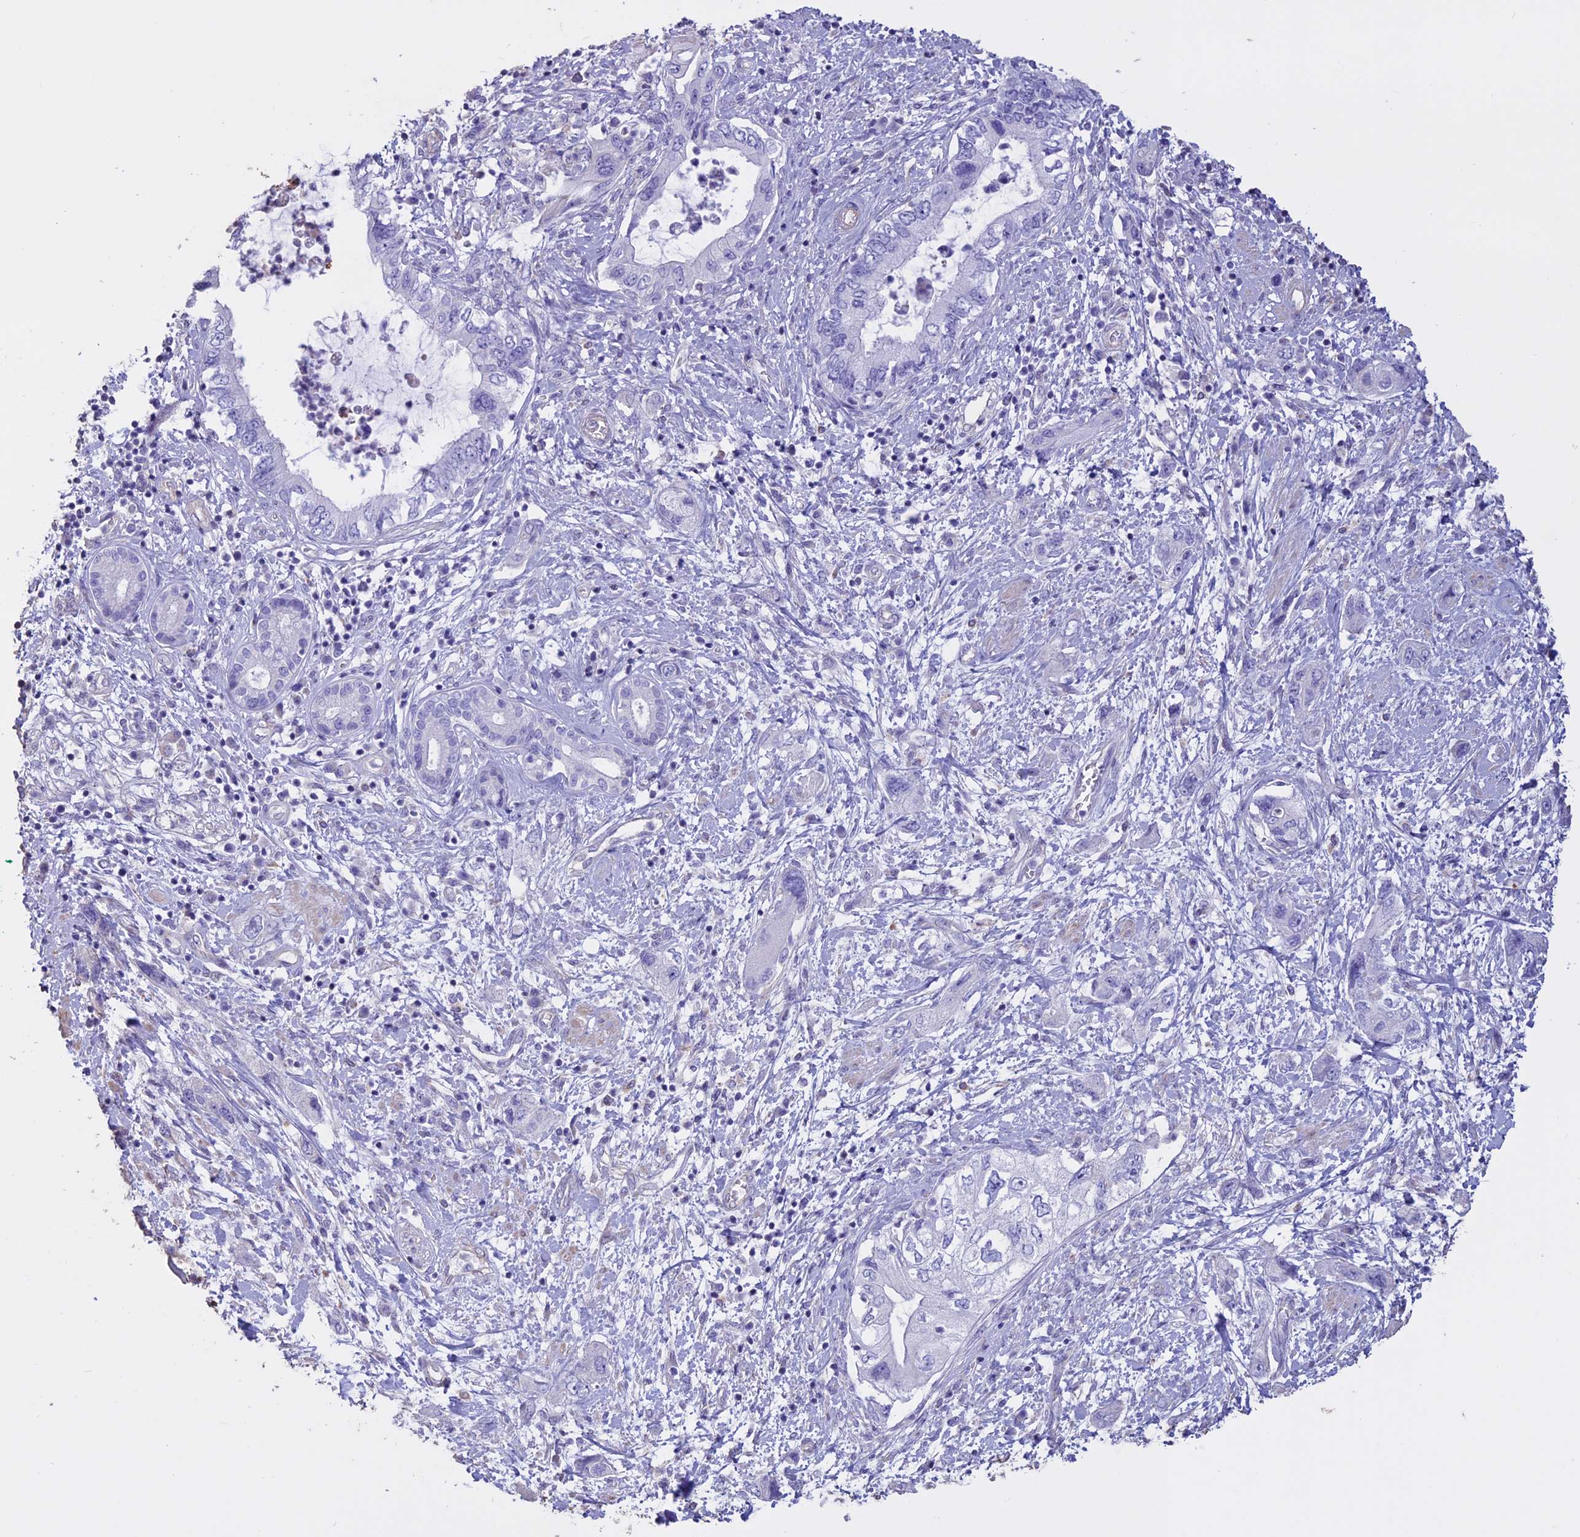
{"staining": {"intensity": "negative", "quantity": "none", "location": "none"}, "tissue": "pancreatic cancer", "cell_type": "Tumor cells", "image_type": "cancer", "snomed": [{"axis": "morphology", "description": "Adenocarcinoma, NOS"}, {"axis": "topography", "description": "Pancreas"}], "caption": "Immunohistochemistry of human pancreatic cancer reveals no expression in tumor cells.", "gene": "CCDC148", "patient": {"sex": "female", "age": 73}}